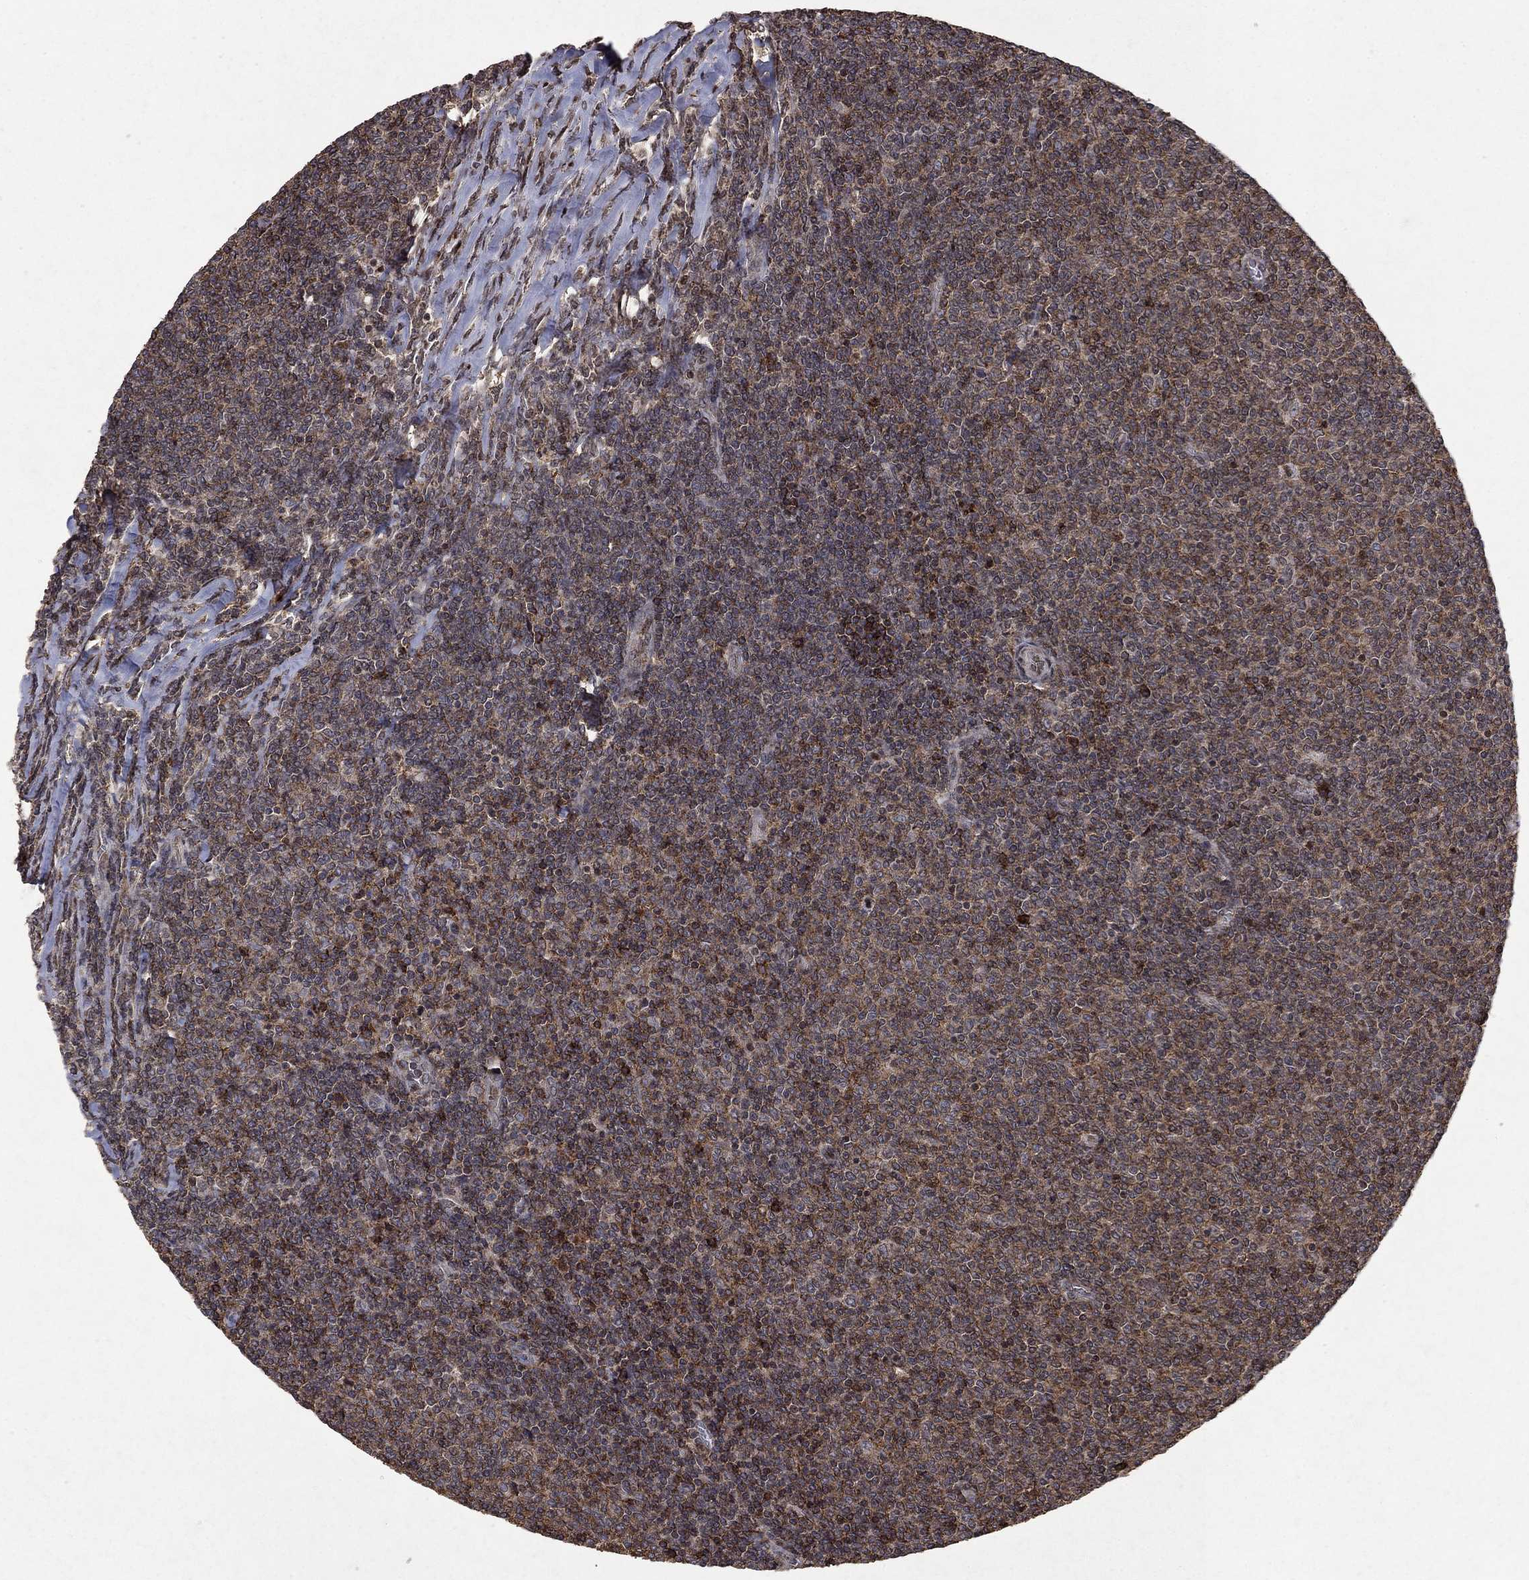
{"staining": {"intensity": "strong", "quantity": "25%-75%", "location": "cytoplasmic/membranous,nuclear"}, "tissue": "lymphoma", "cell_type": "Tumor cells", "image_type": "cancer", "snomed": [{"axis": "morphology", "description": "Malignant lymphoma, non-Hodgkin's type, Low grade"}, {"axis": "topography", "description": "Lymph node"}], "caption": "This image displays immunohistochemistry staining of human low-grade malignant lymphoma, non-Hodgkin's type, with high strong cytoplasmic/membranous and nuclear expression in approximately 25%-75% of tumor cells.", "gene": "CD24", "patient": {"sex": "male", "age": 52}}